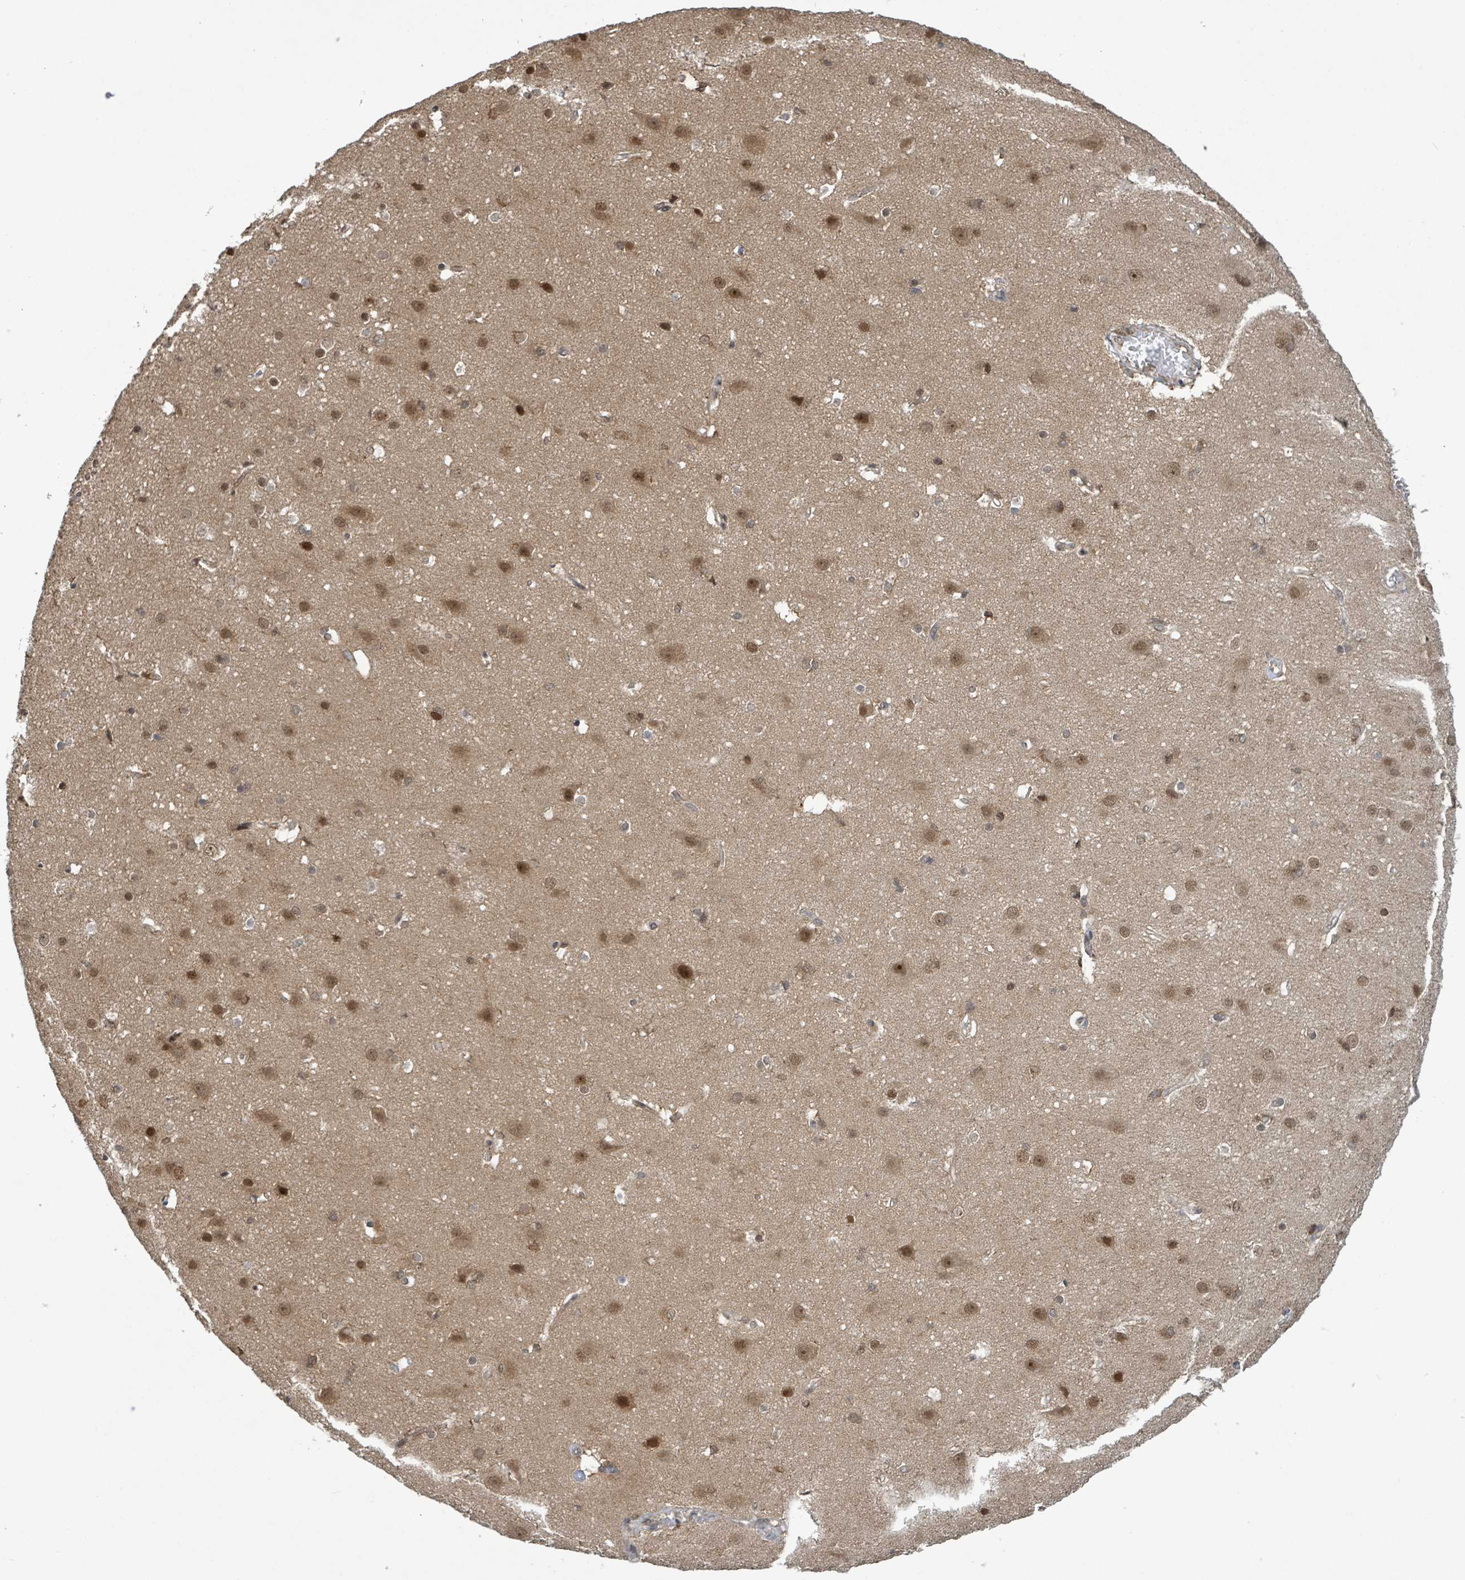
{"staining": {"intensity": "moderate", "quantity": ">75%", "location": "cytoplasmic/membranous"}, "tissue": "cerebral cortex", "cell_type": "Endothelial cells", "image_type": "normal", "snomed": [{"axis": "morphology", "description": "Normal tissue, NOS"}, {"axis": "topography", "description": "Cerebral cortex"}], "caption": "IHC of unremarkable human cerebral cortex displays medium levels of moderate cytoplasmic/membranous staining in about >75% of endothelial cells. Nuclei are stained in blue.", "gene": "FBXO6", "patient": {"sex": "male", "age": 37}}